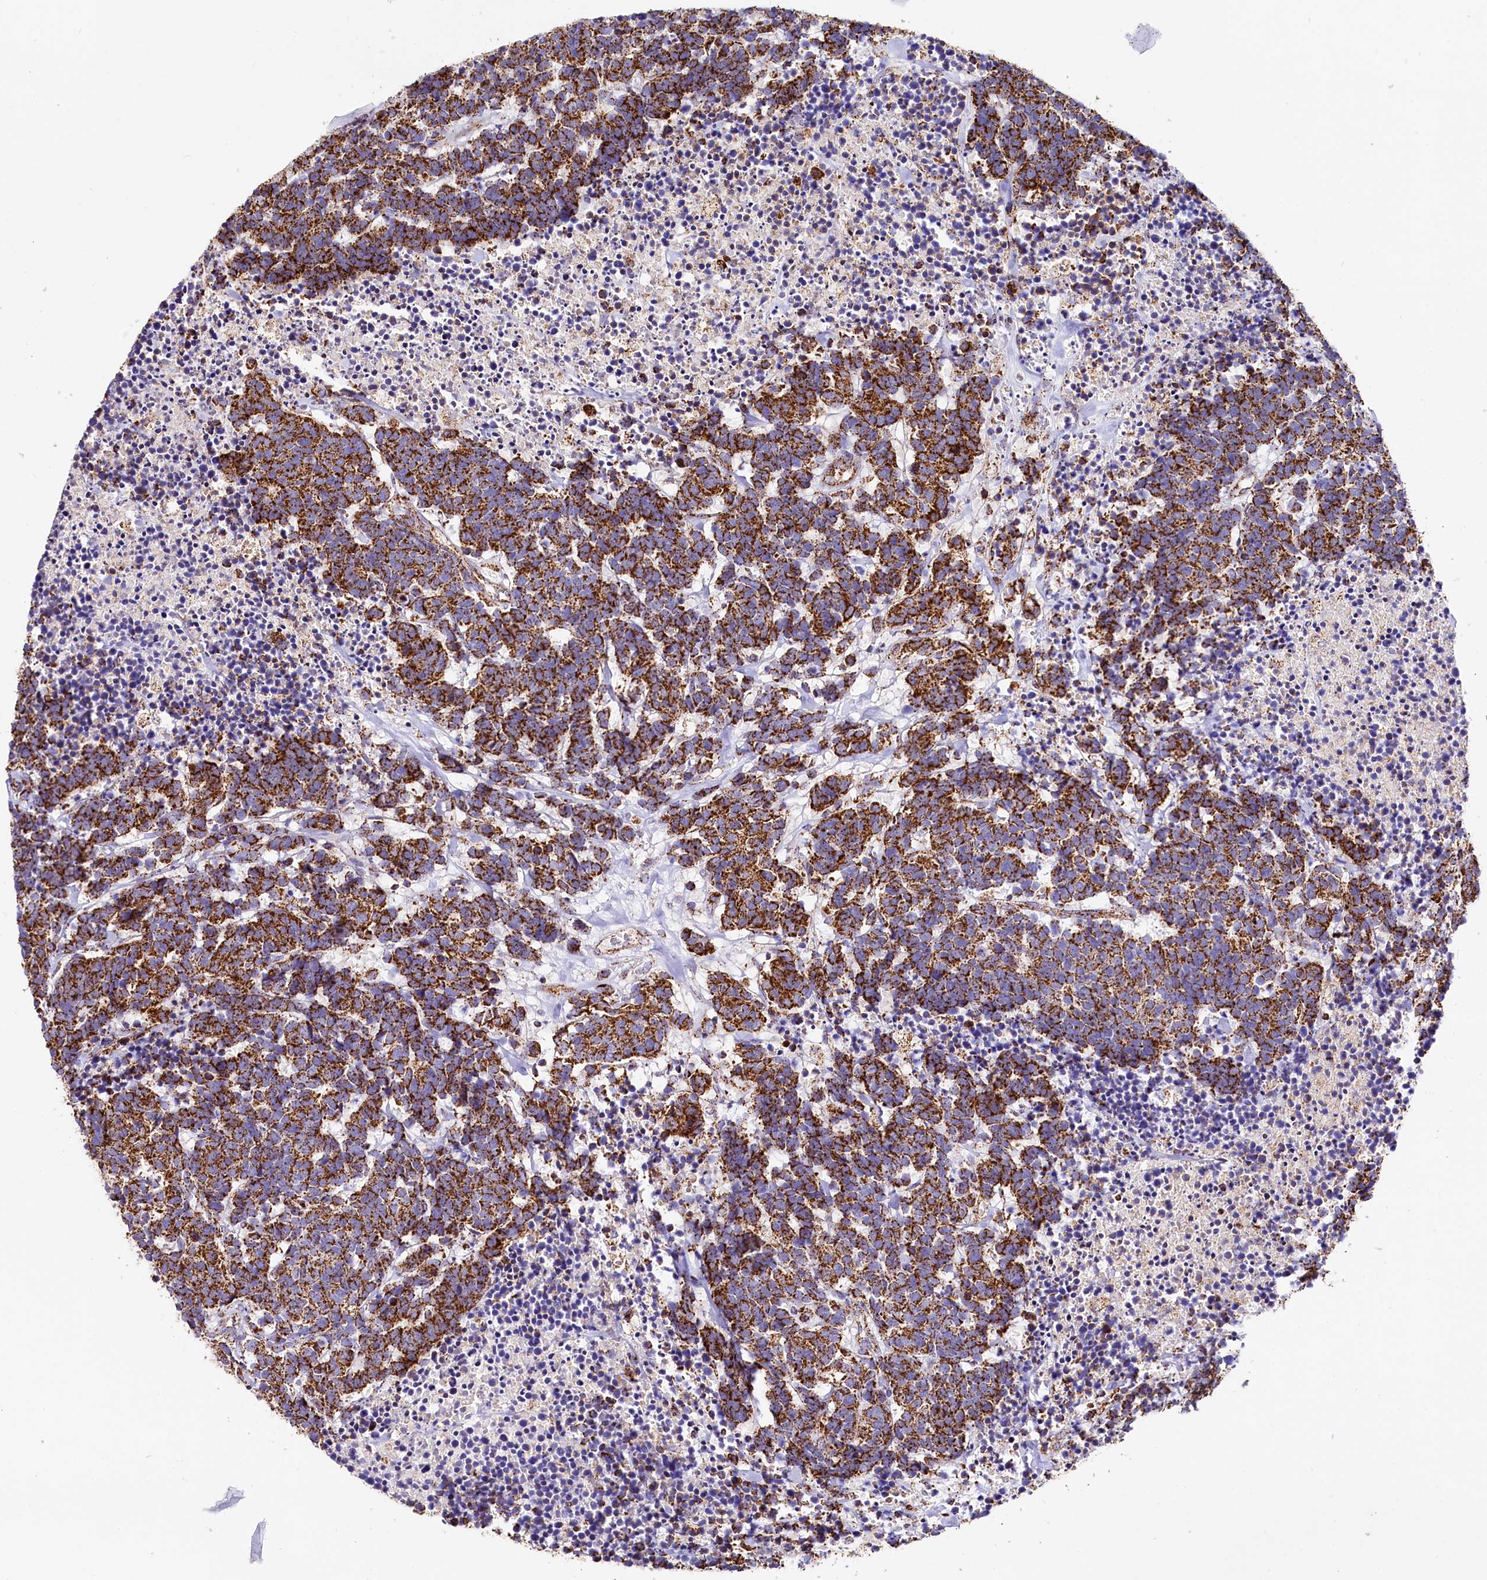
{"staining": {"intensity": "strong", "quantity": ">75%", "location": "cytoplasmic/membranous"}, "tissue": "carcinoid", "cell_type": "Tumor cells", "image_type": "cancer", "snomed": [{"axis": "morphology", "description": "Carcinoma, NOS"}, {"axis": "morphology", "description": "Carcinoid, malignant, NOS"}, {"axis": "topography", "description": "Urinary bladder"}], "caption": "This is an image of immunohistochemistry staining of malignant carcinoid, which shows strong positivity in the cytoplasmic/membranous of tumor cells.", "gene": "APLP2", "patient": {"sex": "male", "age": 57}}